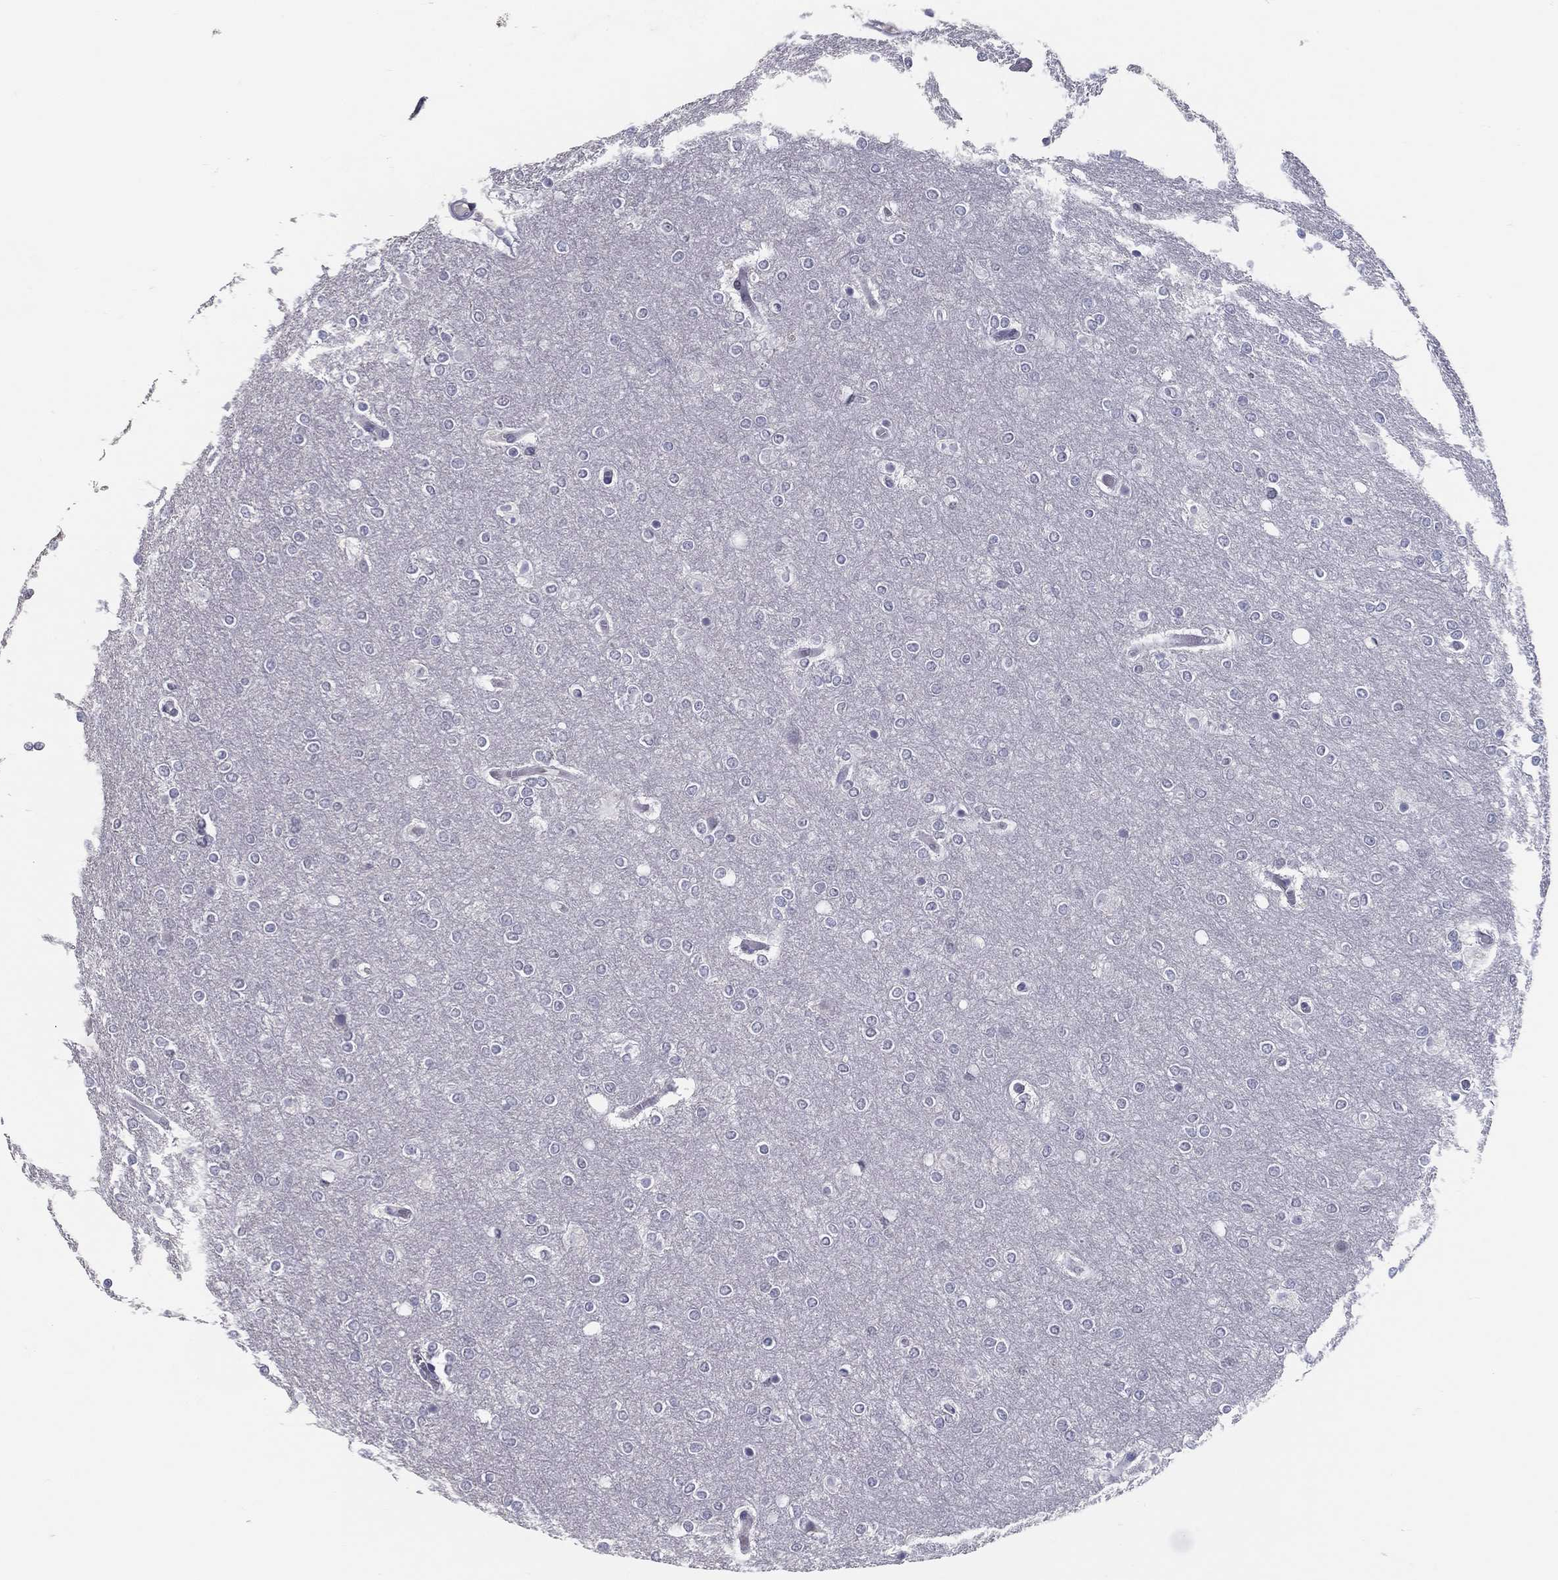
{"staining": {"intensity": "negative", "quantity": "none", "location": "none"}, "tissue": "glioma", "cell_type": "Tumor cells", "image_type": "cancer", "snomed": [{"axis": "morphology", "description": "Glioma, malignant, High grade"}, {"axis": "topography", "description": "Brain"}], "caption": "Micrograph shows no protein expression in tumor cells of malignant glioma (high-grade) tissue.", "gene": "ACE2", "patient": {"sex": "female", "age": 61}}